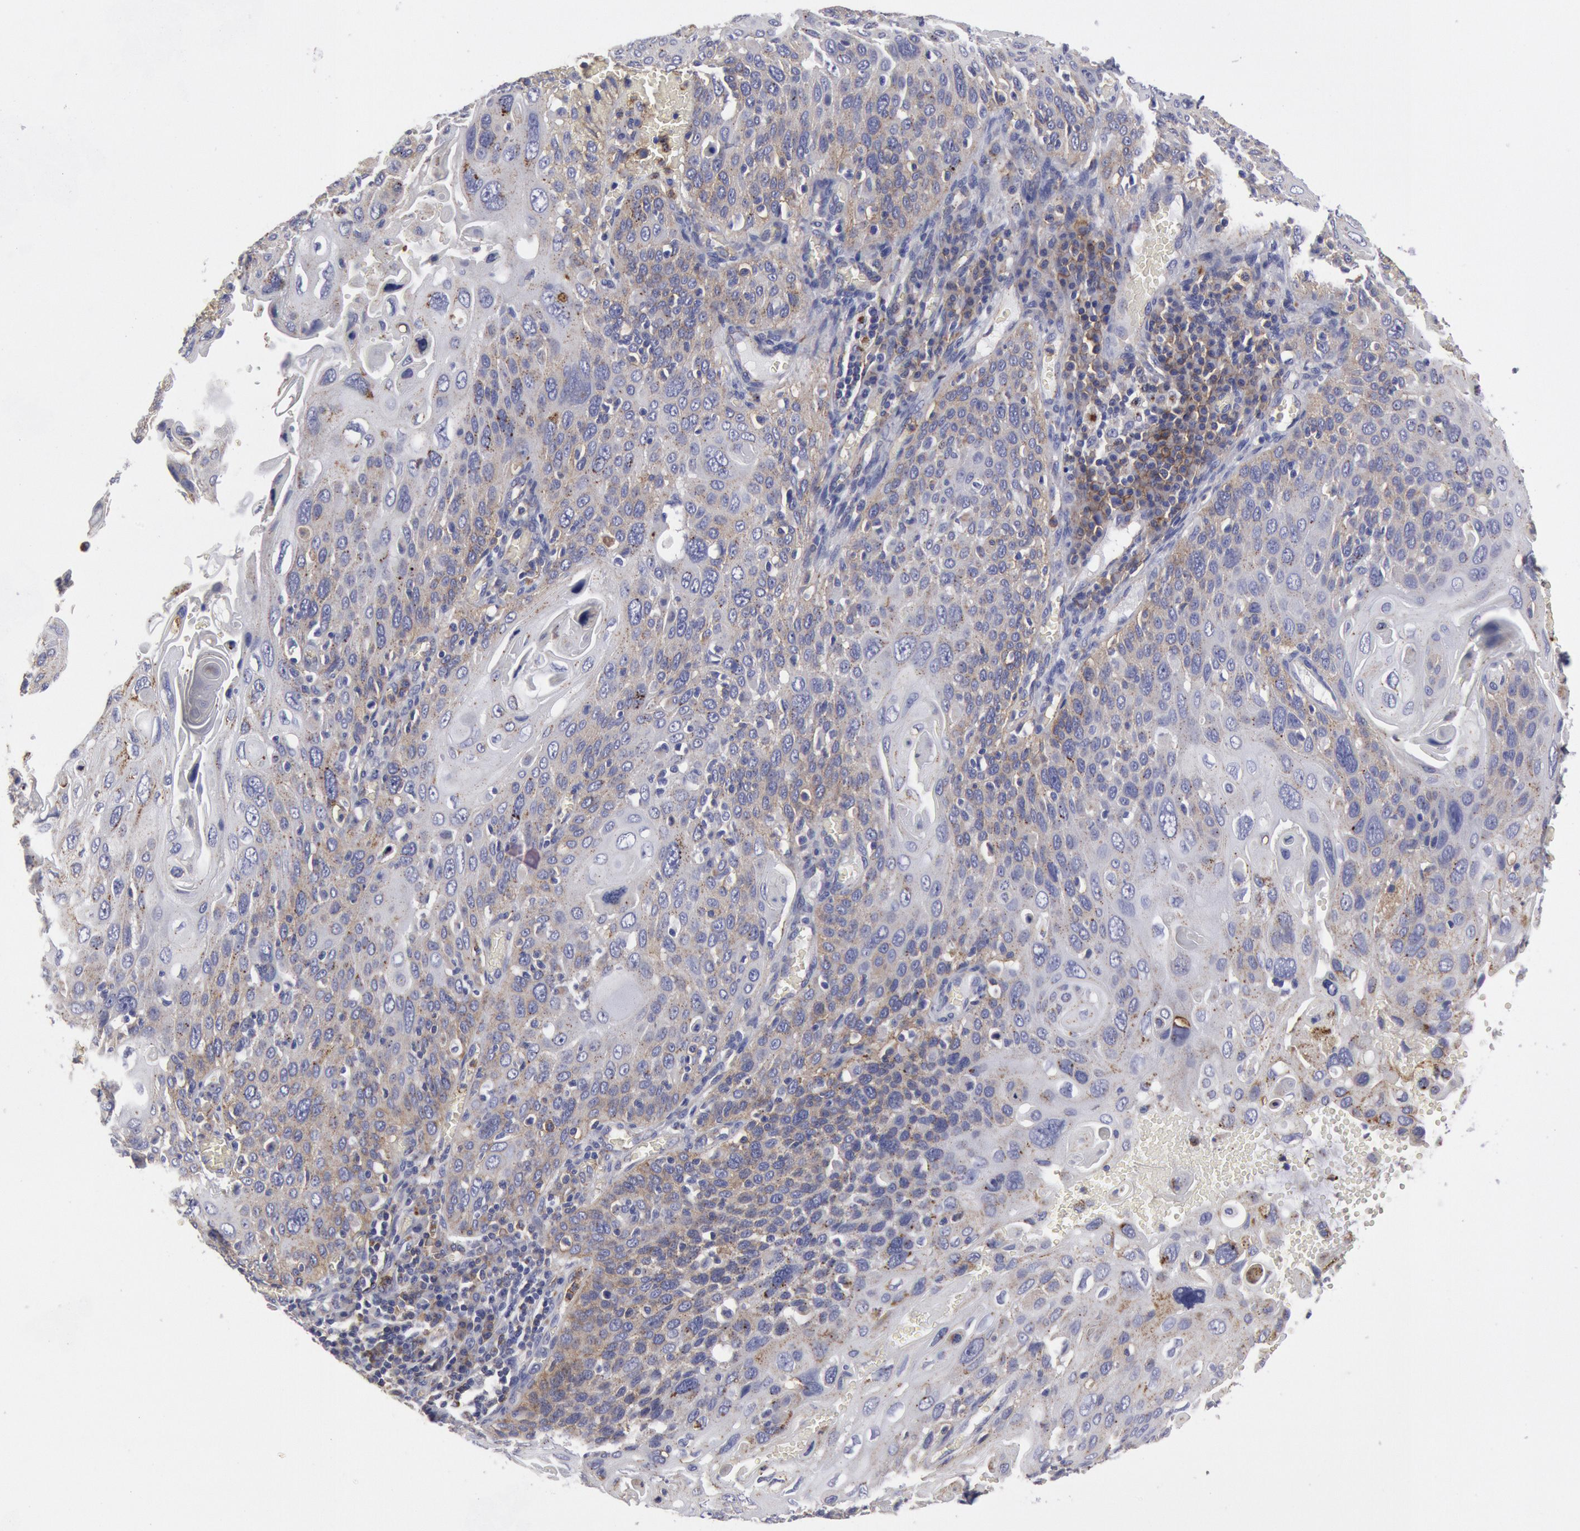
{"staining": {"intensity": "weak", "quantity": "<25%", "location": "cytoplasmic/membranous"}, "tissue": "cervical cancer", "cell_type": "Tumor cells", "image_type": "cancer", "snomed": [{"axis": "morphology", "description": "Squamous cell carcinoma, NOS"}, {"axis": "topography", "description": "Cervix"}], "caption": "Immunohistochemical staining of cervical squamous cell carcinoma shows no significant expression in tumor cells.", "gene": "FLOT1", "patient": {"sex": "female", "age": 54}}